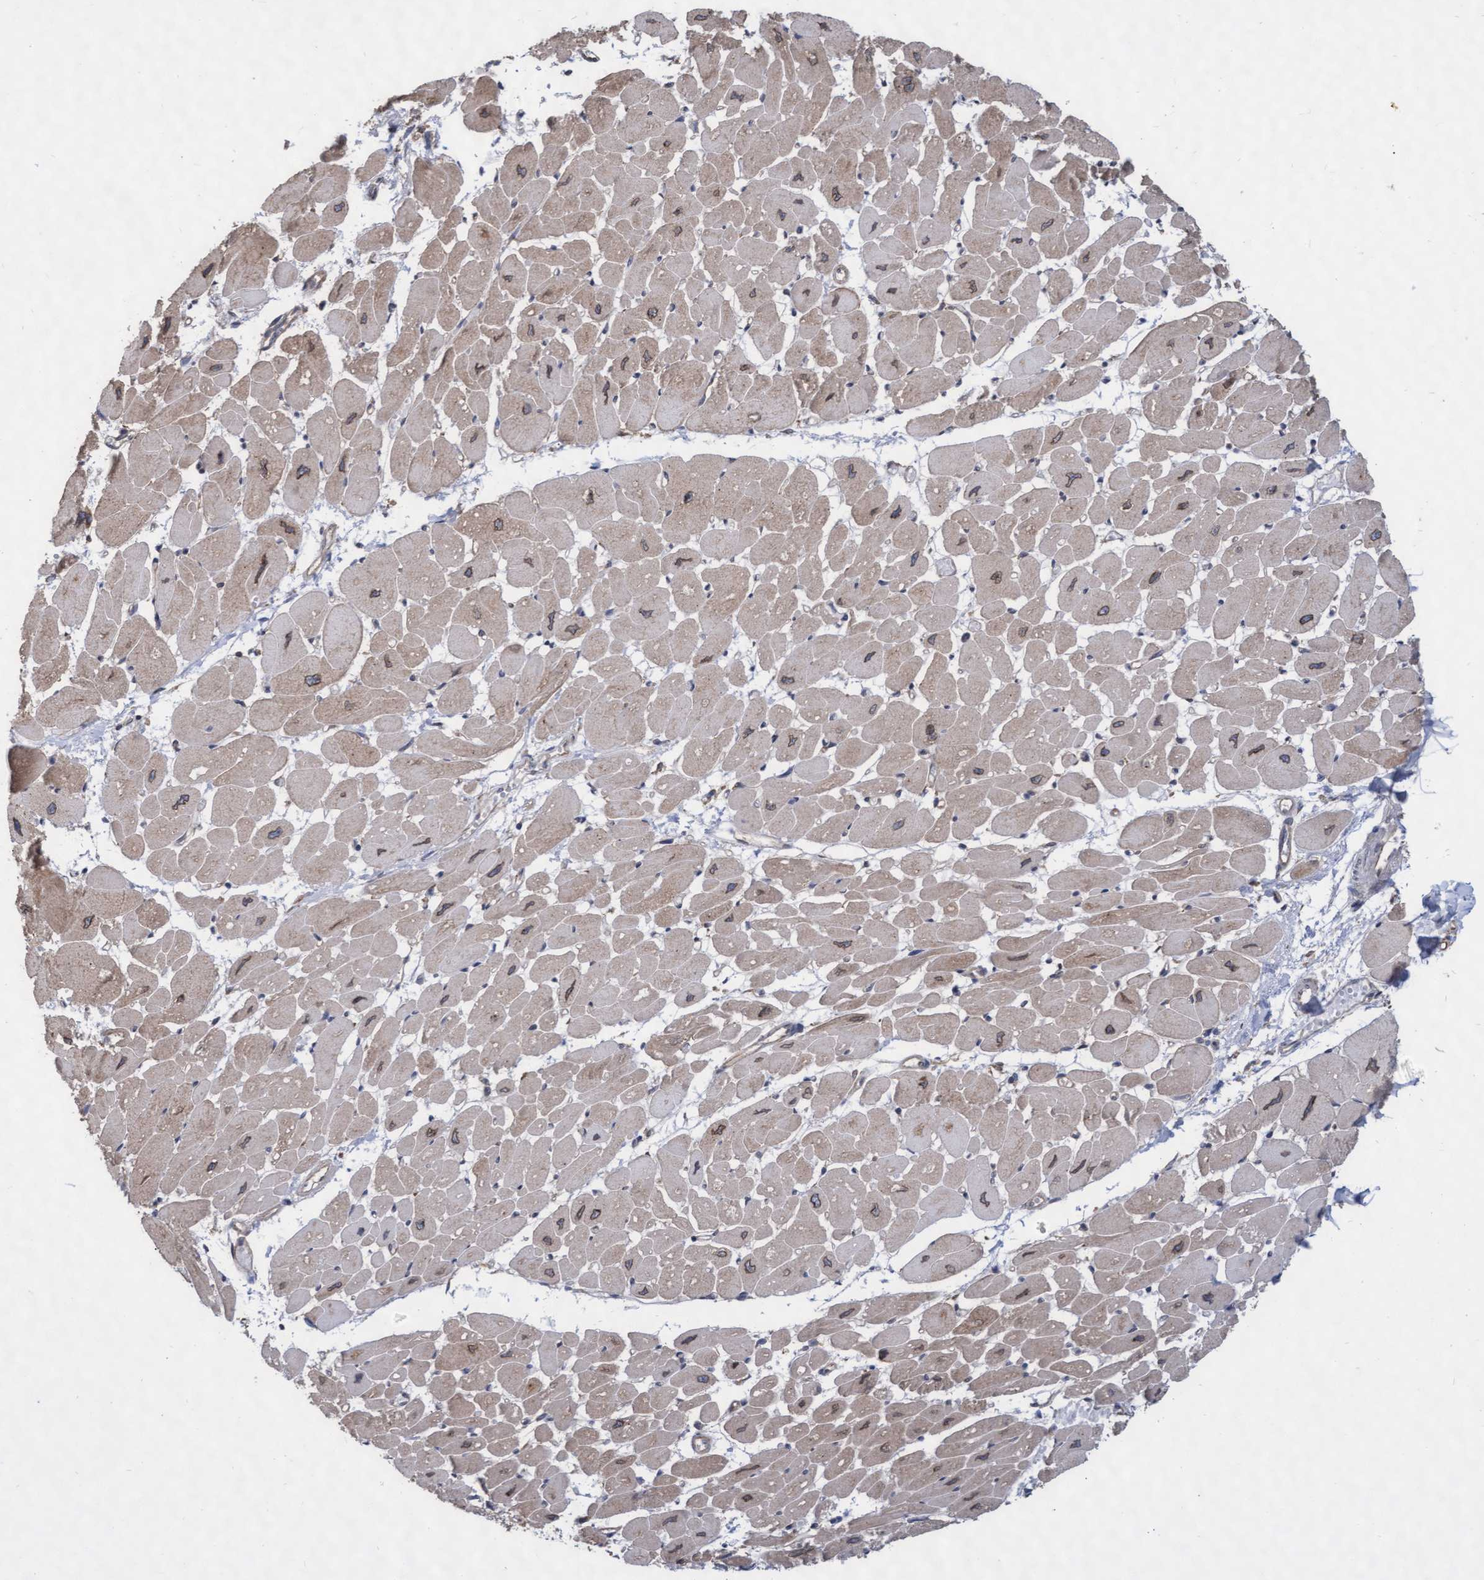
{"staining": {"intensity": "moderate", "quantity": "25%-75%", "location": "cytoplasmic/membranous"}, "tissue": "heart muscle", "cell_type": "Cardiomyocytes", "image_type": "normal", "snomed": [{"axis": "morphology", "description": "Normal tissue, NOS"}, {"axis": "topography", "description": "Heart"}], "caption": "Immunohistochemistry (IHC) photomicrograph of unremarkable human heart muscle stained for a protein (brown), which shows medium levels of moderate cytoplasmic/membranous expression in about 25%-75% of cardiomyocytes.", "gene": "ABCF2", "patient": {"sex": "female", "age": 54}}